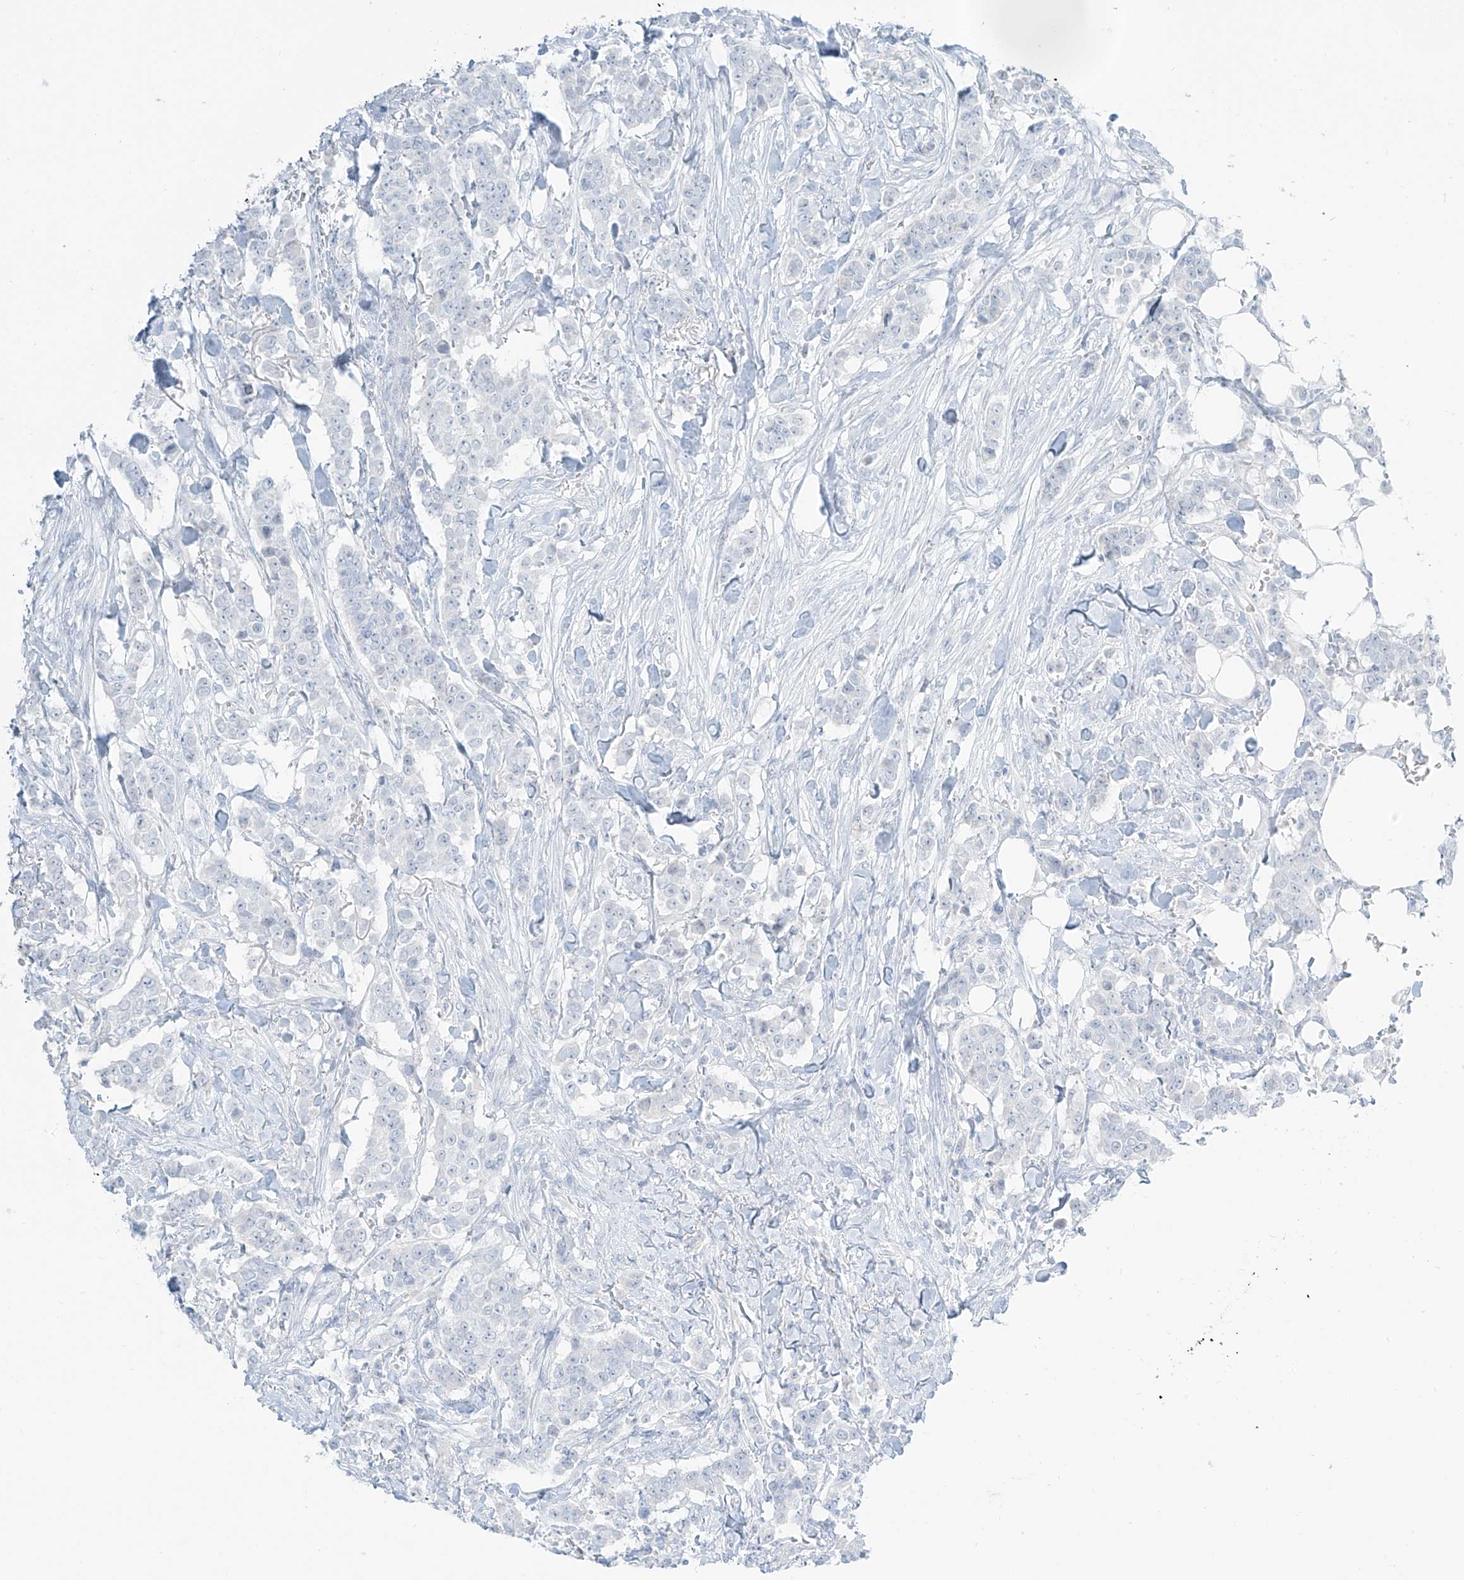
{"staining": {"intensity": "negative", "quantity": "none", "location": "none"}, "tissue": "breast cancer", "cell_type": "Tumor cells", "image_type": "cancer", "snomed": [{"axis": "morphology", "description": "Duct carcinoma"}, {"axis": "topography", "description": "Breast"}], "caption": "Histopathology image shows no significant protein expression in tumor cells of invasive ductal carcinoma (breast).", "gene": "PRDM6", "patient": {"sex": "female", "age": 40}}